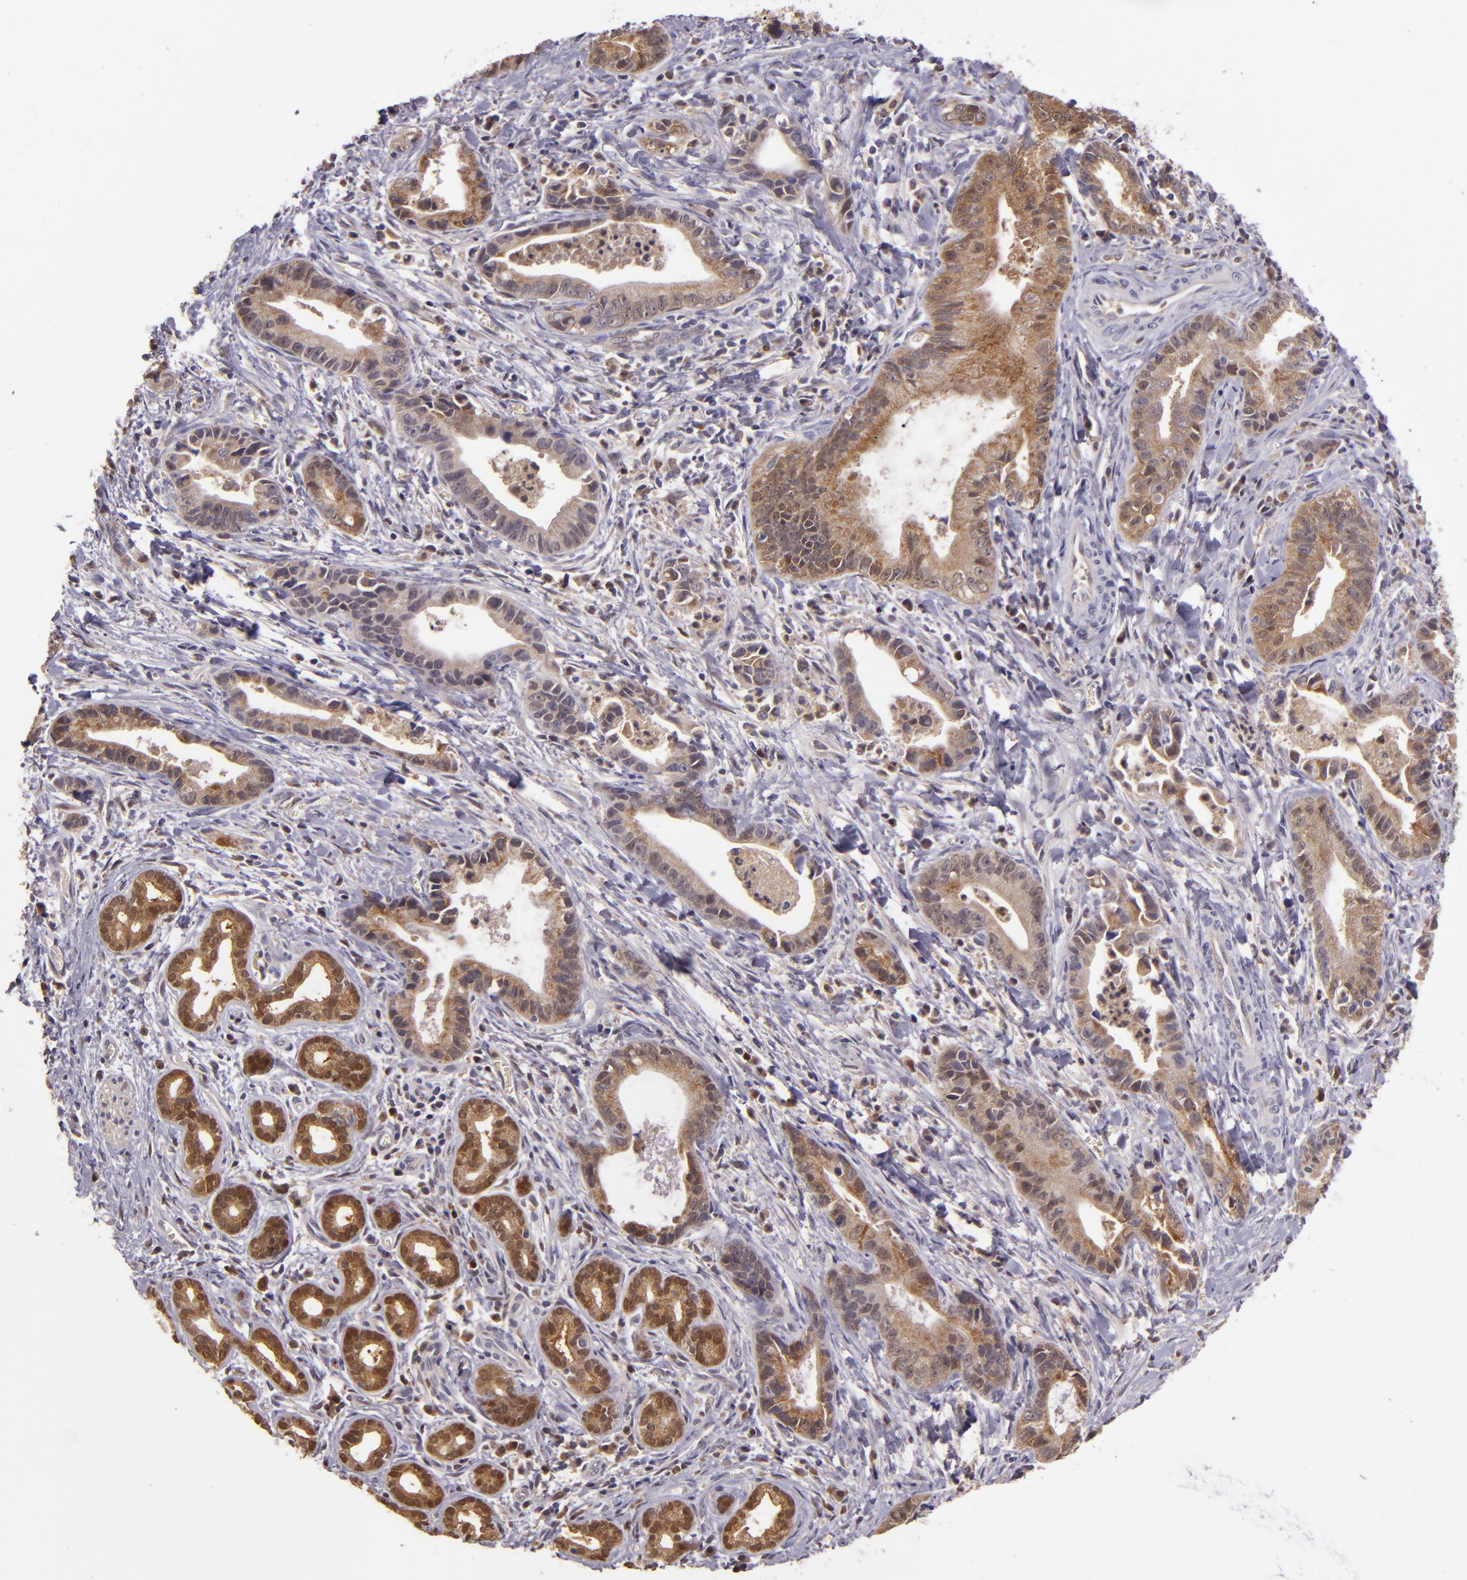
{"staining": {"intensity": "weak", "quantity": ">75%", "location": "cytoplasmic/membranous"}, "tissue": "liver cancer", "cell_type": "Tumor cells", "image_type": "cancer", "snomed": [{"axis": "morphology", "description": "Cholangiocarcinoma"}, {"axis": "topography", "description": "Liver"}], "caption": "Protein positivity by immunohistochemistry (IHC) displays weak cytoplasmic/membranous positivity in about >75% of tumor cells in cholangiocarcinoma (liver). (DAB = brown stain, brightfield microscopy at high magnification).", "gene": "FHIT", "patient": {"sex": "female", "age": 55}}